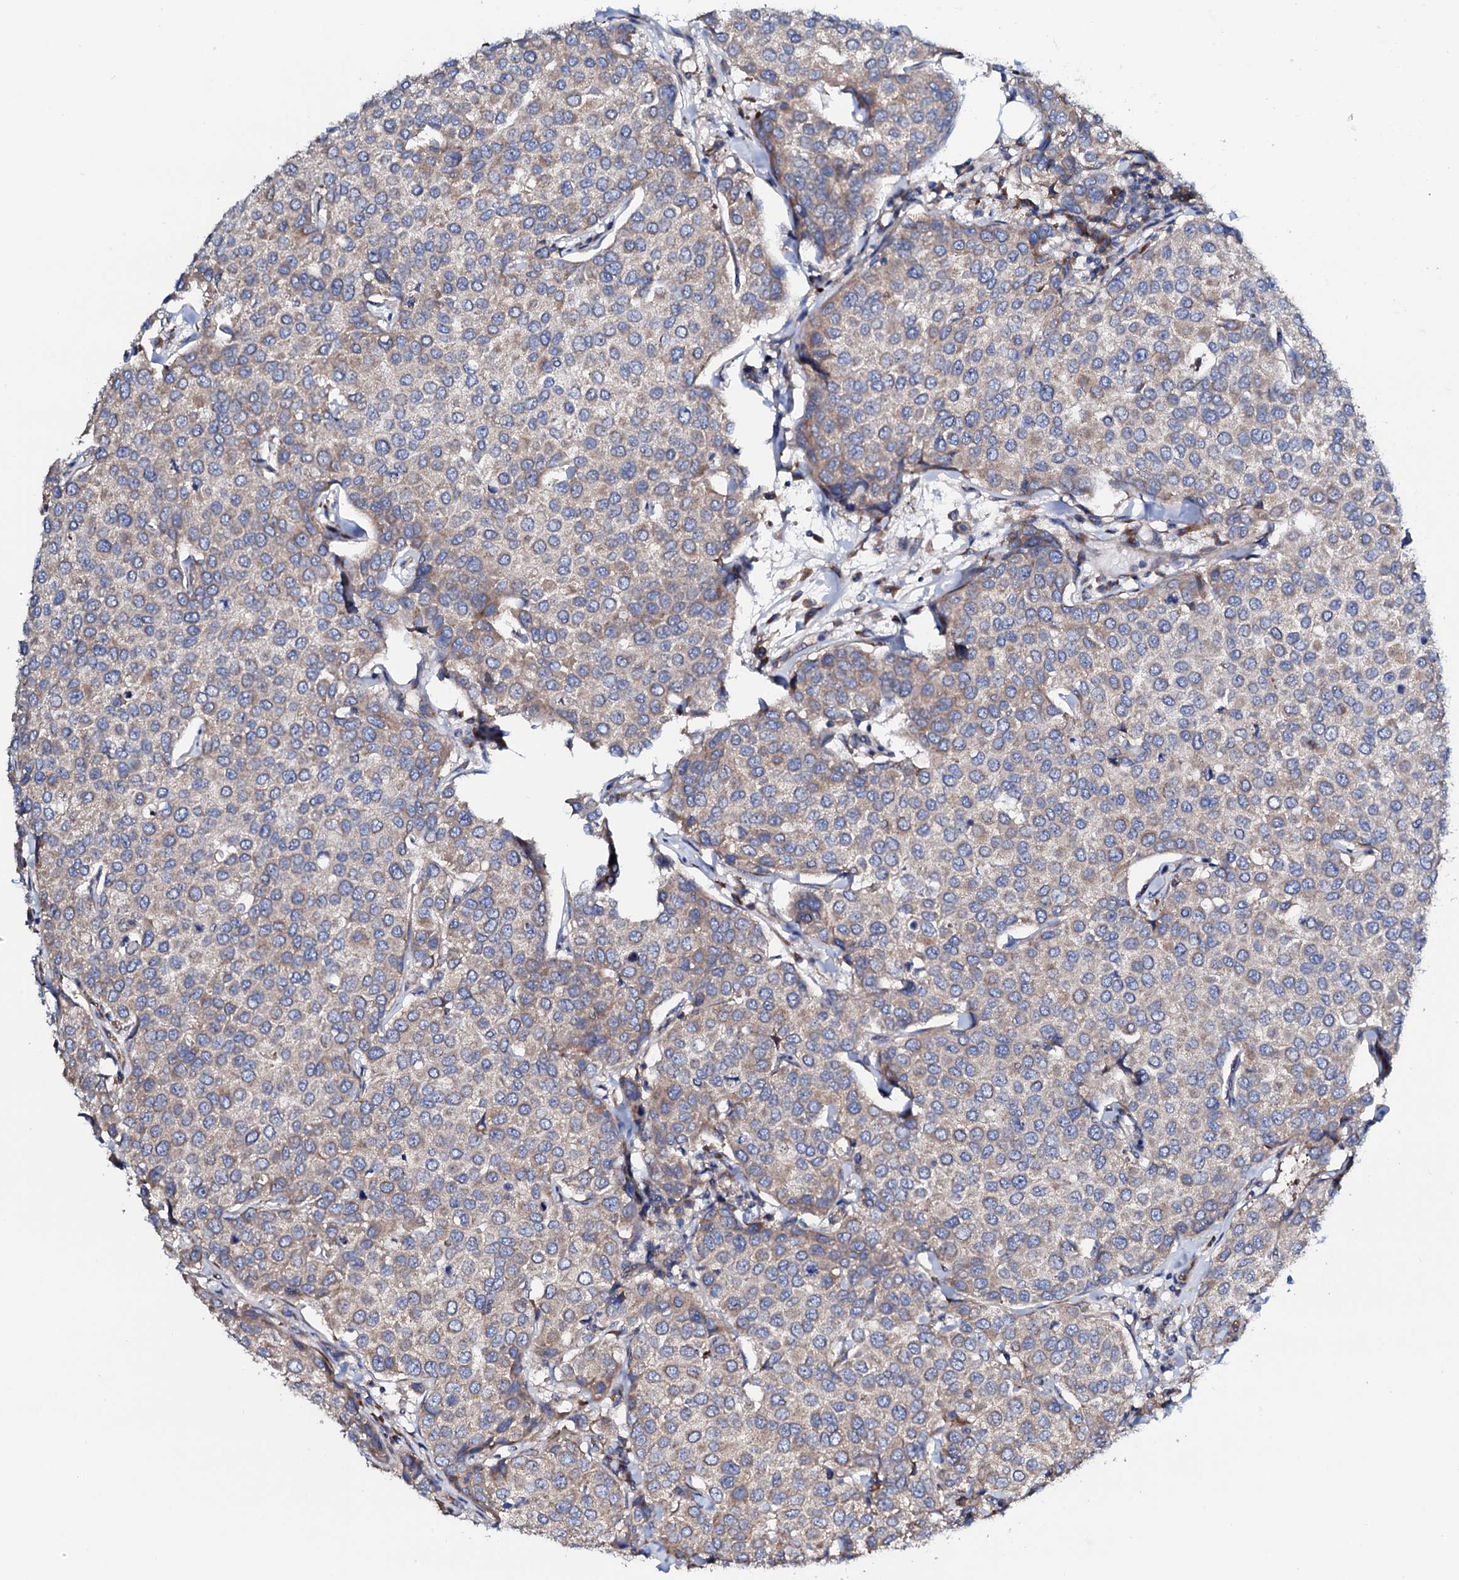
{"staining": {"intensity": "weak", "quantity": "25%-75%", "location": "cytoplasmic/membranous"}, "tissue": "breast cancer", "cell_type": "Tumor cells", "image_type": "cancer", "snomed": [{"axis": "morphology", "description": "Duct carcinoma"}, {"axis": "topography", "description": "Breast"}], "caption": "This is a histology image of immunohistochemistry staining of breast cancer, which shows weak staining in the cytoplasmic/membranous of tumor cells.", "gene": "STARD13", "patient": {"sex": "female", "age": 55}}